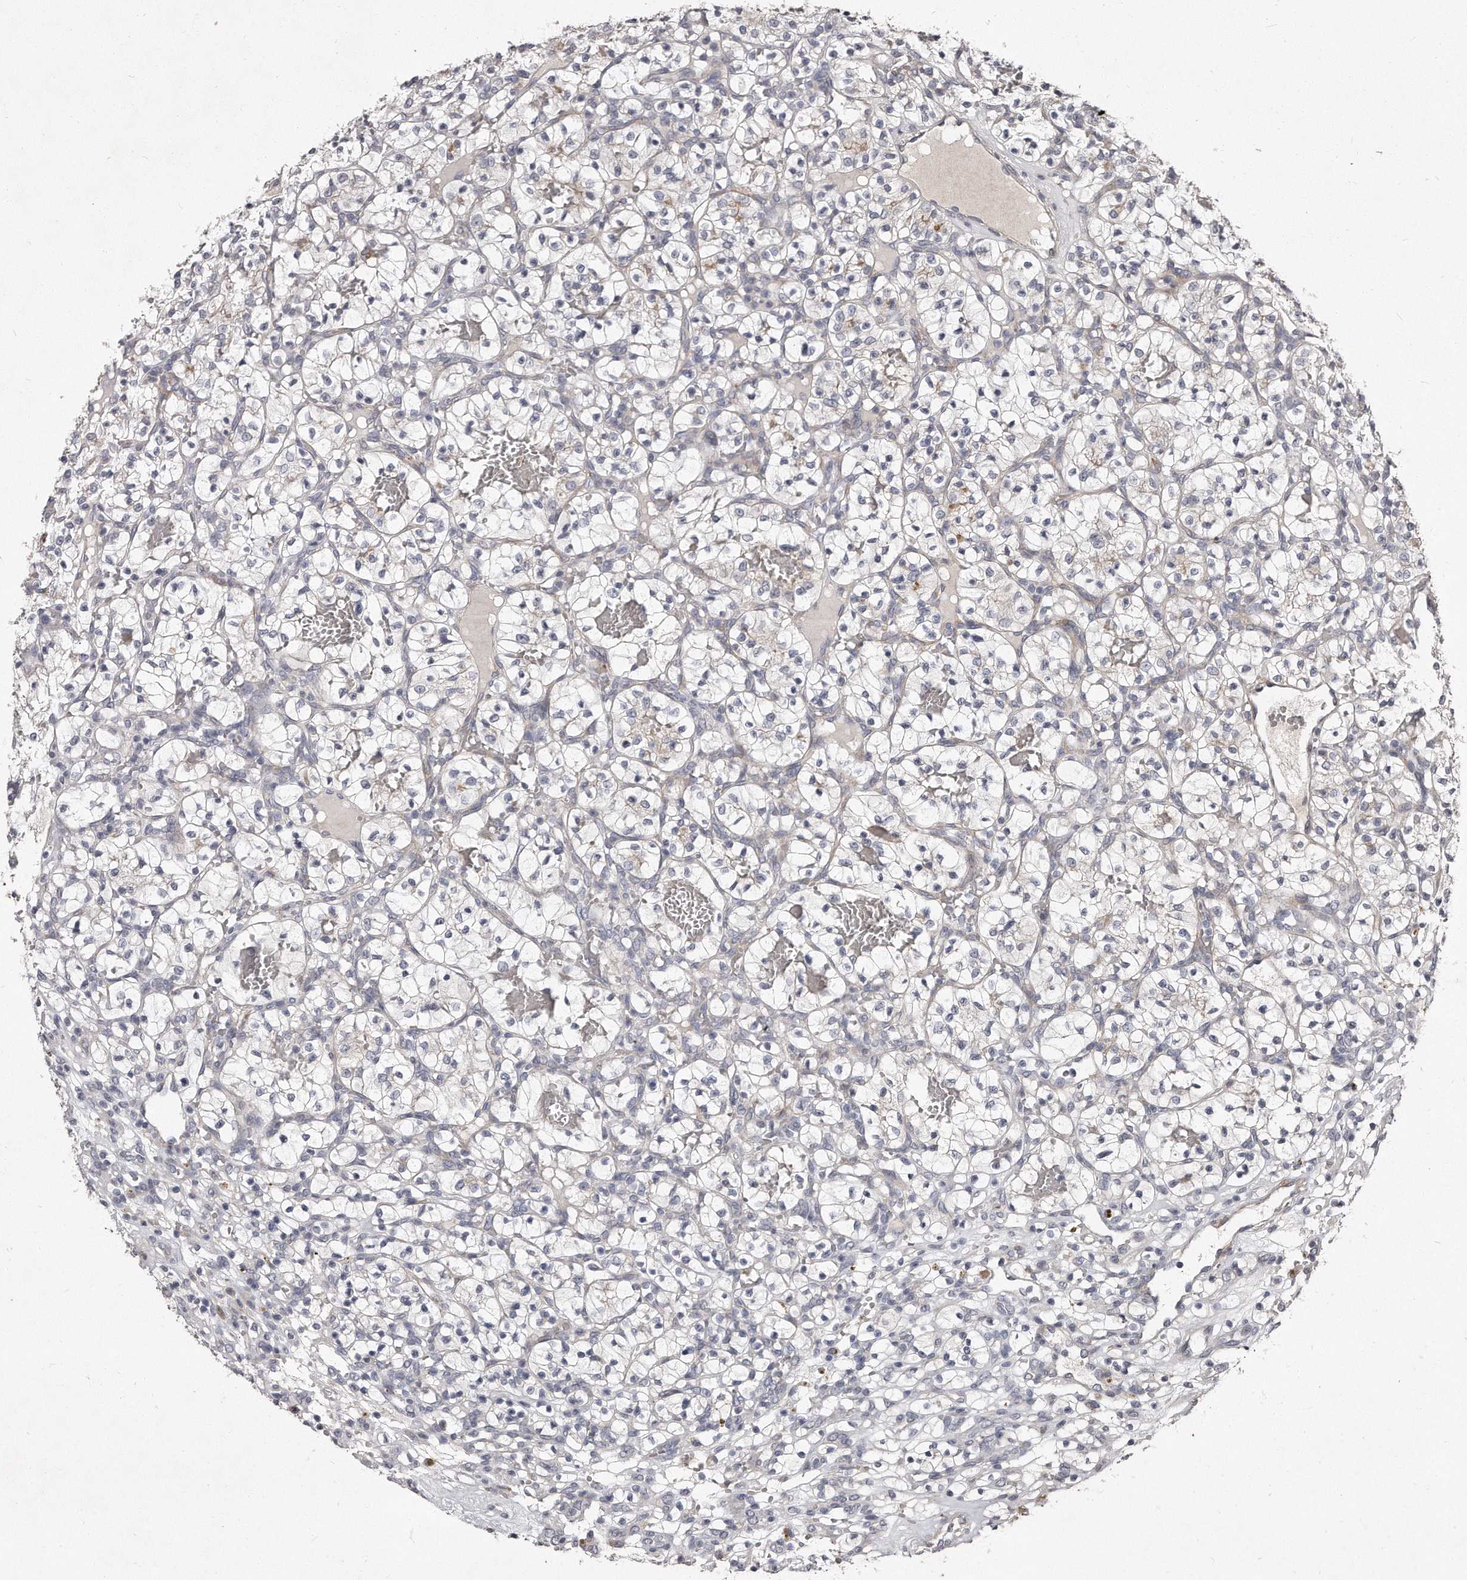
{"staining": {"intensity": "negative", "quantity": "none", "location": "none"}, "tissue": "renal cancer", "cell_type": "Tumor cells", "image_type": "cancer", "snomed": [{"axis": "morphology", "description": "Adenocarcinoma, NOS"}, {"axis": "topography", "description": "Kidney"}], "caption": "DAB (3,3'-diaminobenzidine) immunohistochemical staining of renal cancer exhibits no significant positivity in tumor cells.", "gene": "TECR", "patient": {"sex": "female", "age": 57}}